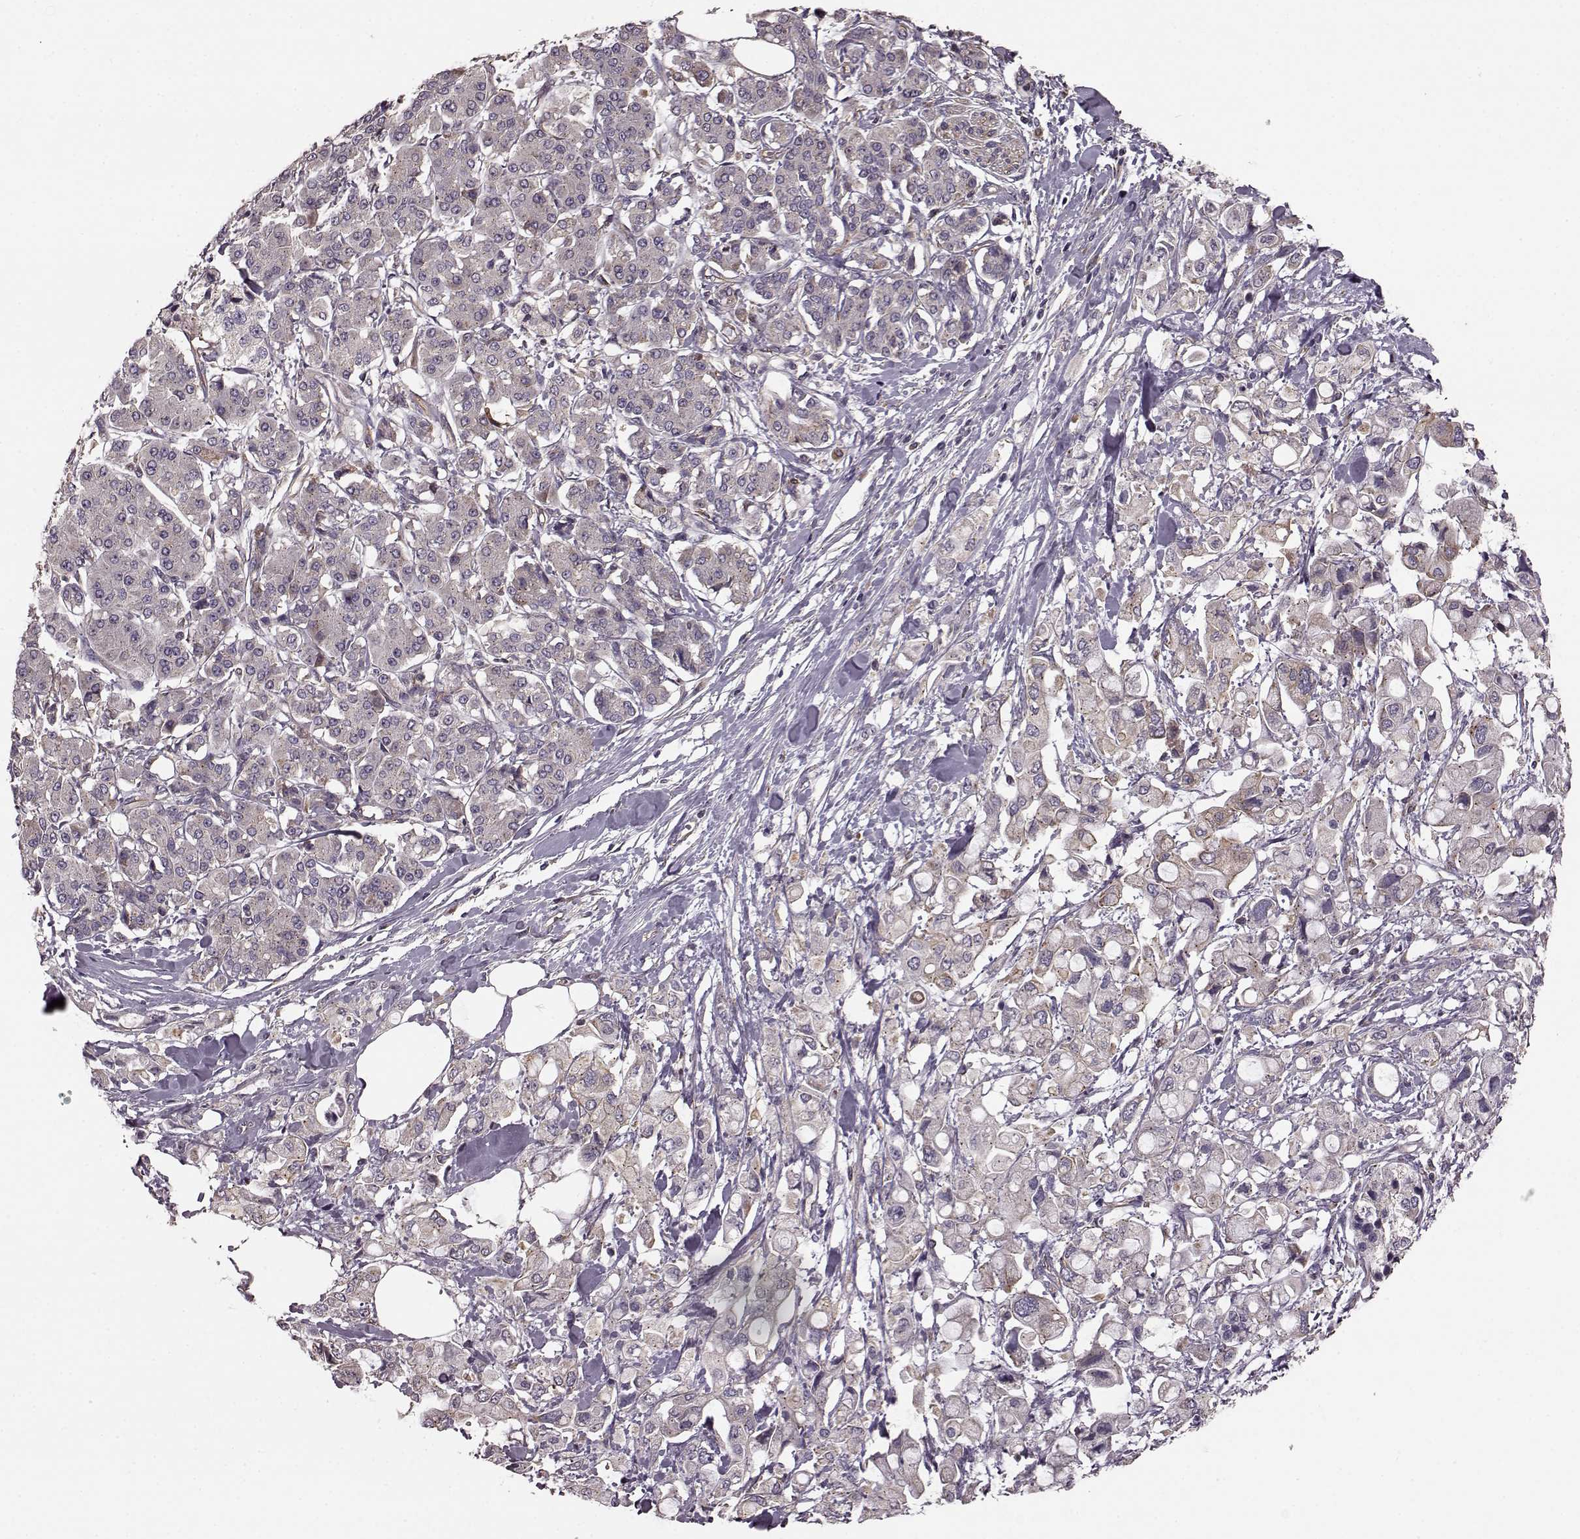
{"staining": {"intensity": "moderate", "quantity": ">75%", "location": "cytoplasmic/membranous"}, "tissue": "pancreatic cancer", "cell_type": "Tumor cells", "image_type": "cancer", "snomed": [{"axis": "morphology", "description": "Adenocarcinoma, NOS"}, {"axis": "topography", "description": "Pancreas"}], "caption": "High-power microscopy captured an immunohistochemistry histopathology image of pancreatic cancer (adenocarcinoma), revealing moderate cytoplasmic/membranous expression in approximately >75% of tumor cells.", "gene": "NTF3", "patient": {"sex": "female", "age": 56}}